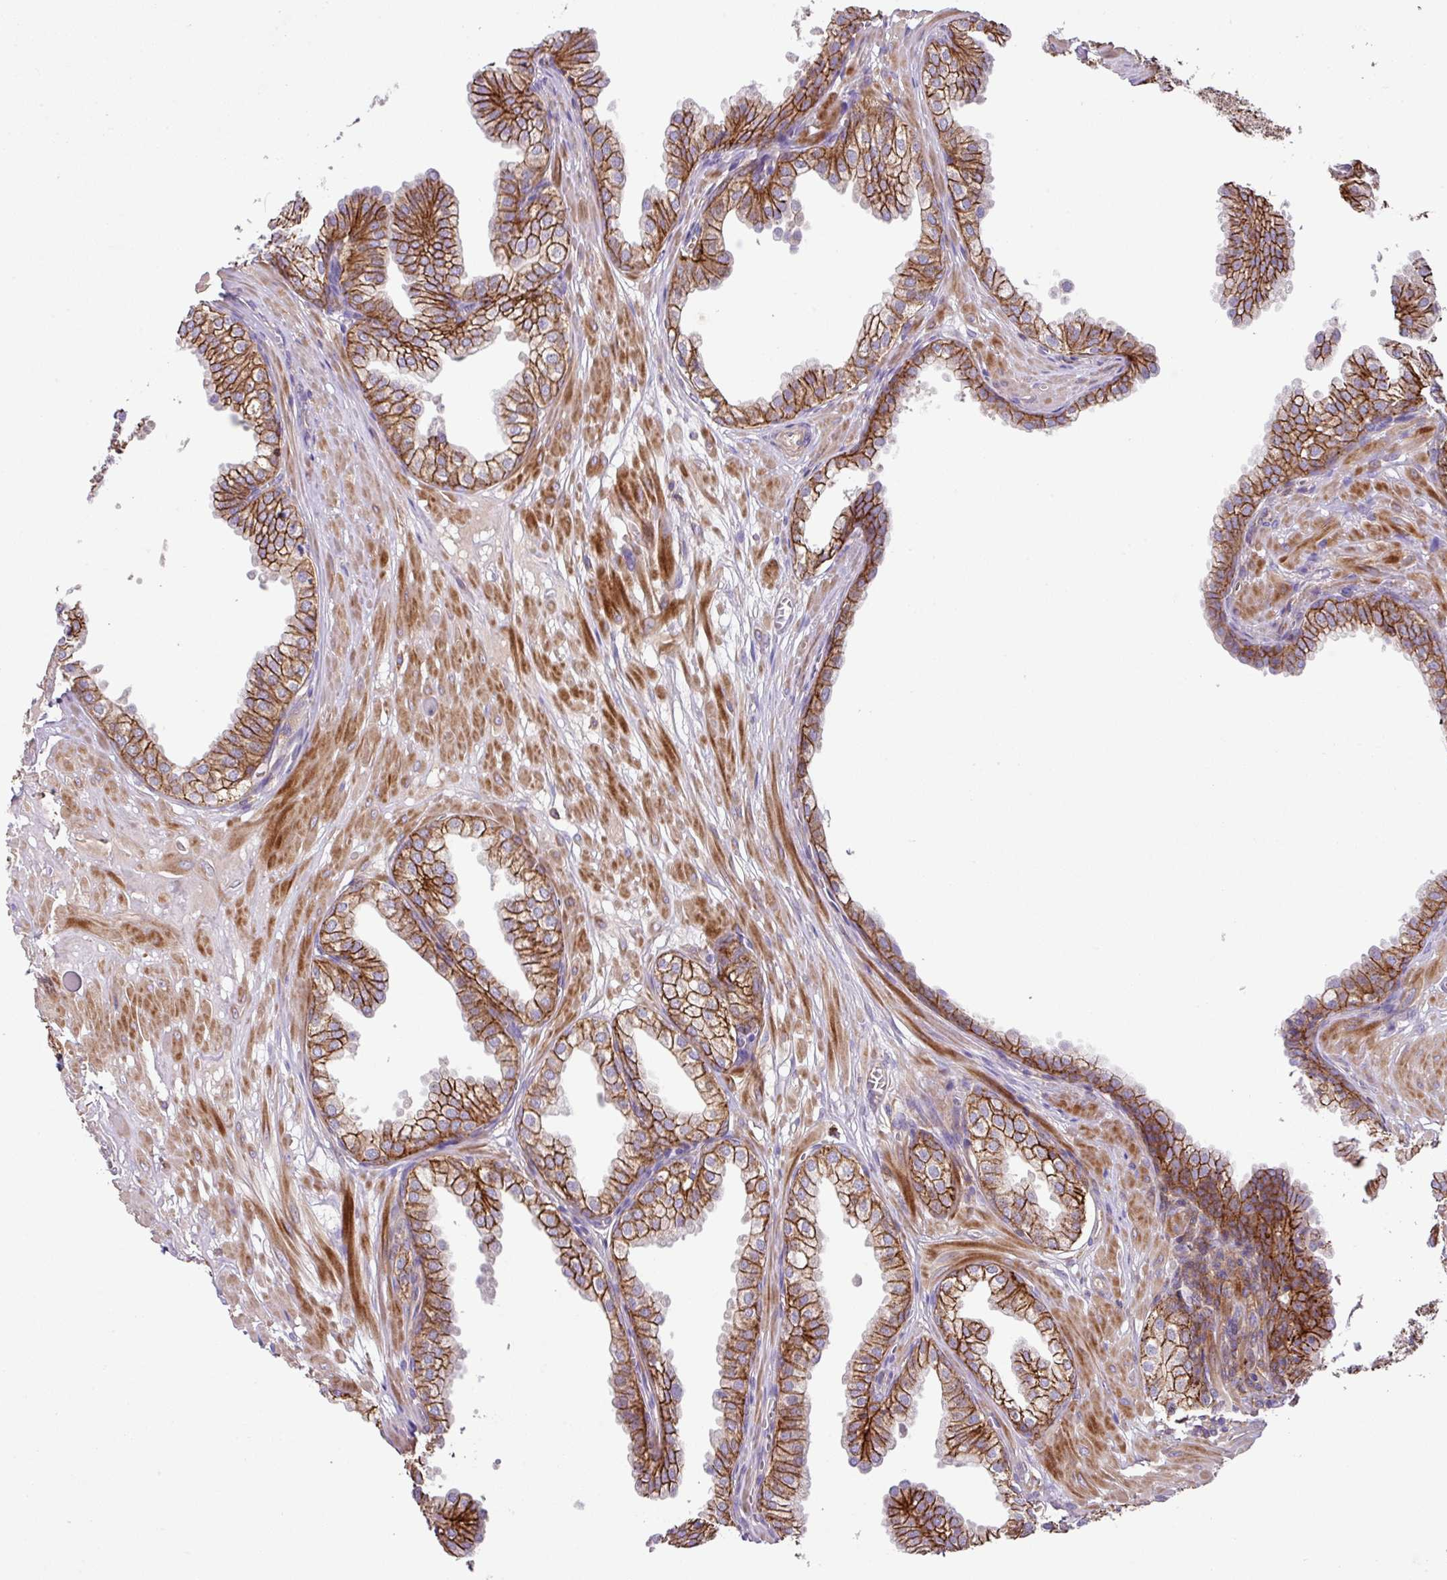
{"staining": {"intensity": "strong", "quantity": ">75%", "location": "cytoplasmic/membranous"}, "tissue": "prostate", "cell_type": "Glandular cells", "image_type": "normal", "snomed": [{"axis": "morphology", "description": "Normal tissue, NOS"}, {"axis": "topography", "description": "Prostate"}, {"axis": "topography", "description": "Peripheral nerve tissue"}], "caption": "A photomicrograph showing strong cytoplasmic/membranous positivity in approximately >75% of glandular cells in benign prostate, as visualized by brown immunohistochemical staining.", "gene": "RIC1", "patient": {"sex": "male", "age": 55}}